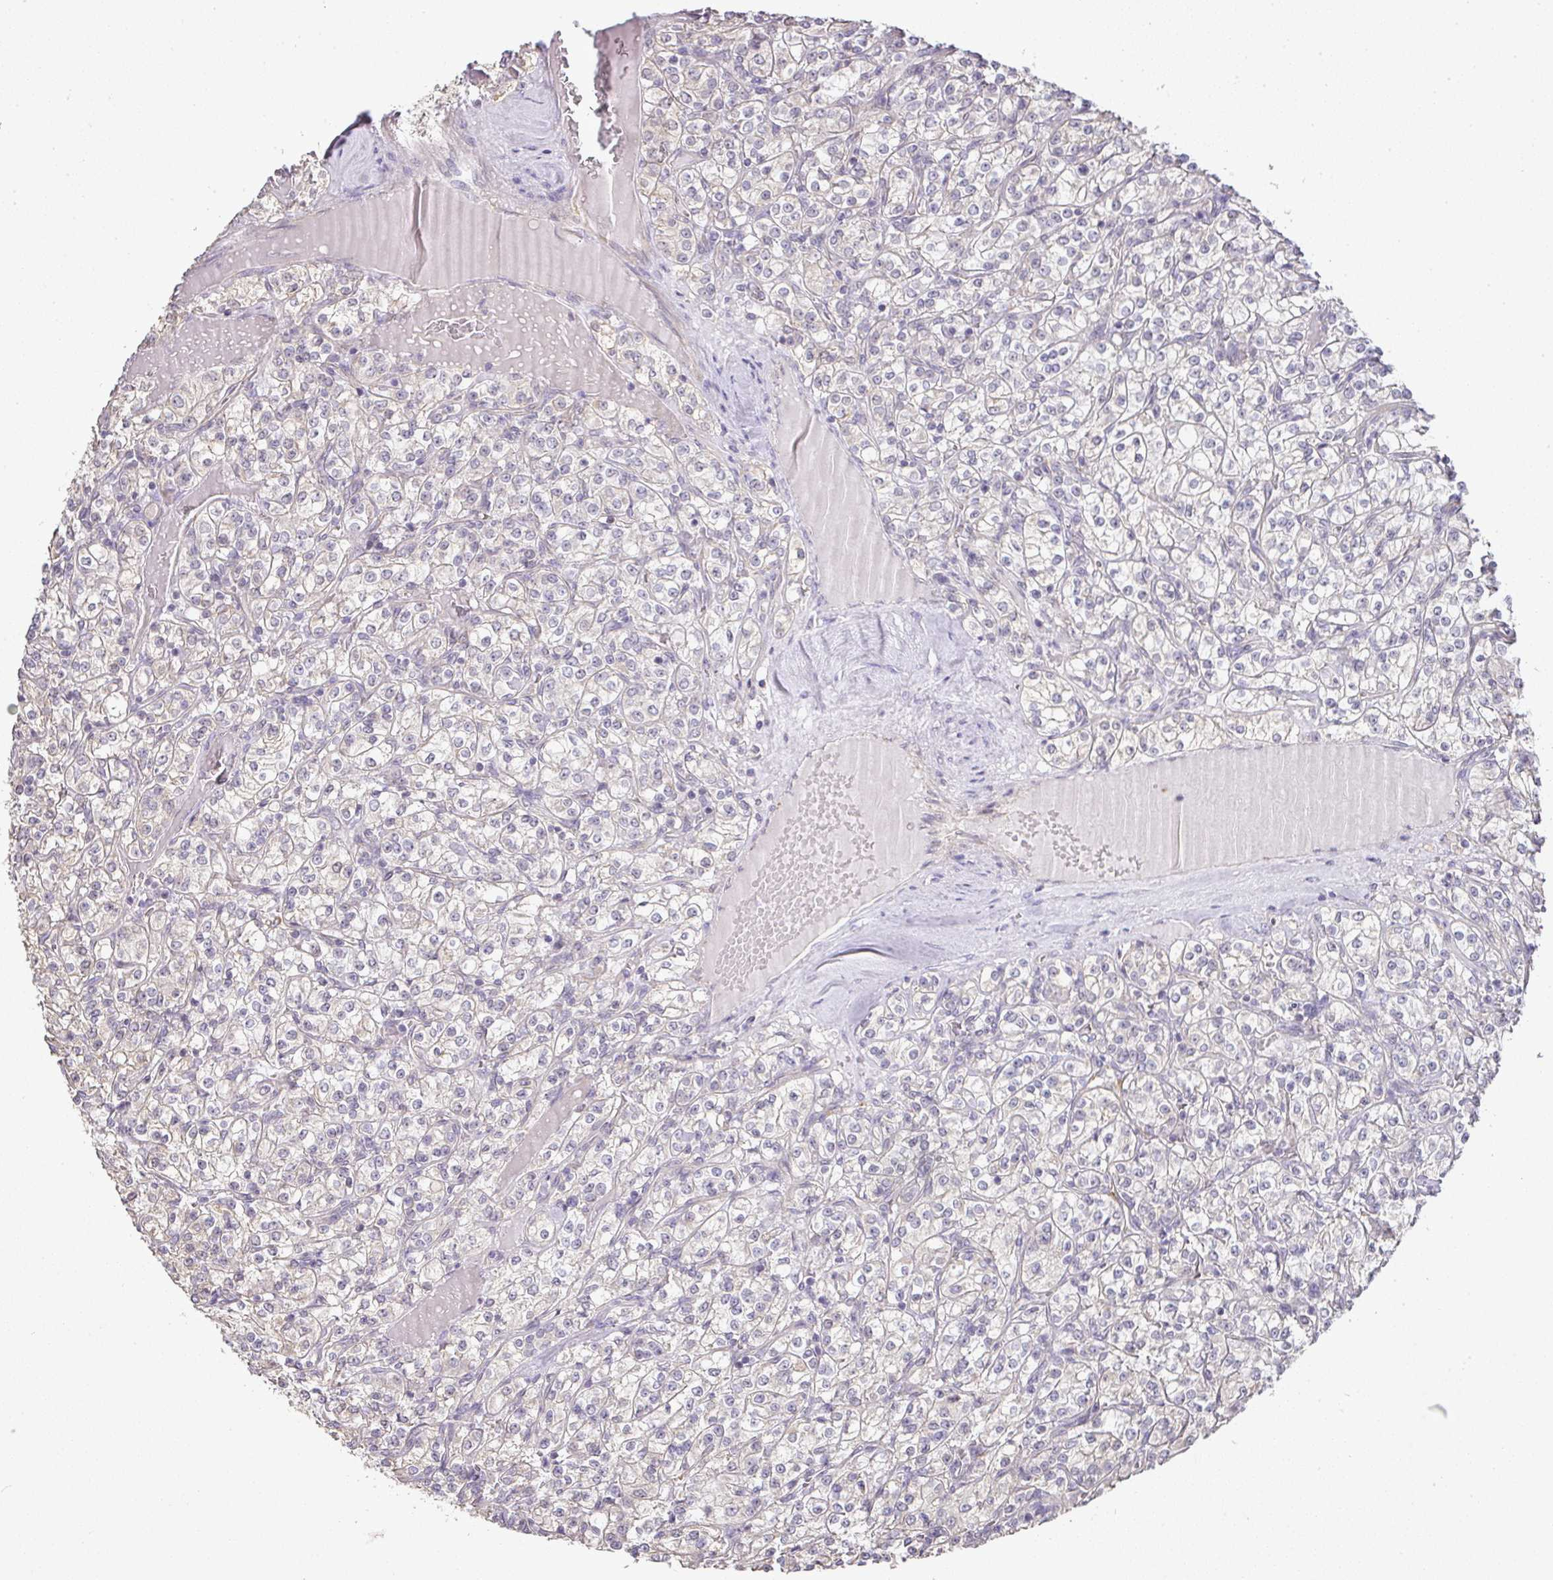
{"staining": {"intensity": "negative", "quantity": "none", "location": "none"}, "tissue": "renal cancer", "cell_type": "Tumor cells", "image_type": "cancer", "snomed": [{"axis": "morphology", "description": "Adenocarcinoma, NOS"}, {"axis": "topography", "description": "Kidney"}], "caption": "This photomicrograph is of renal adenocarcinoma stained with IHC to label a protein in brown with the nuclei are counter-stained blue. There is no expression in tumor cells.", "gene": "MYOM2", "patient": {"sex": "male", "age": 77}}